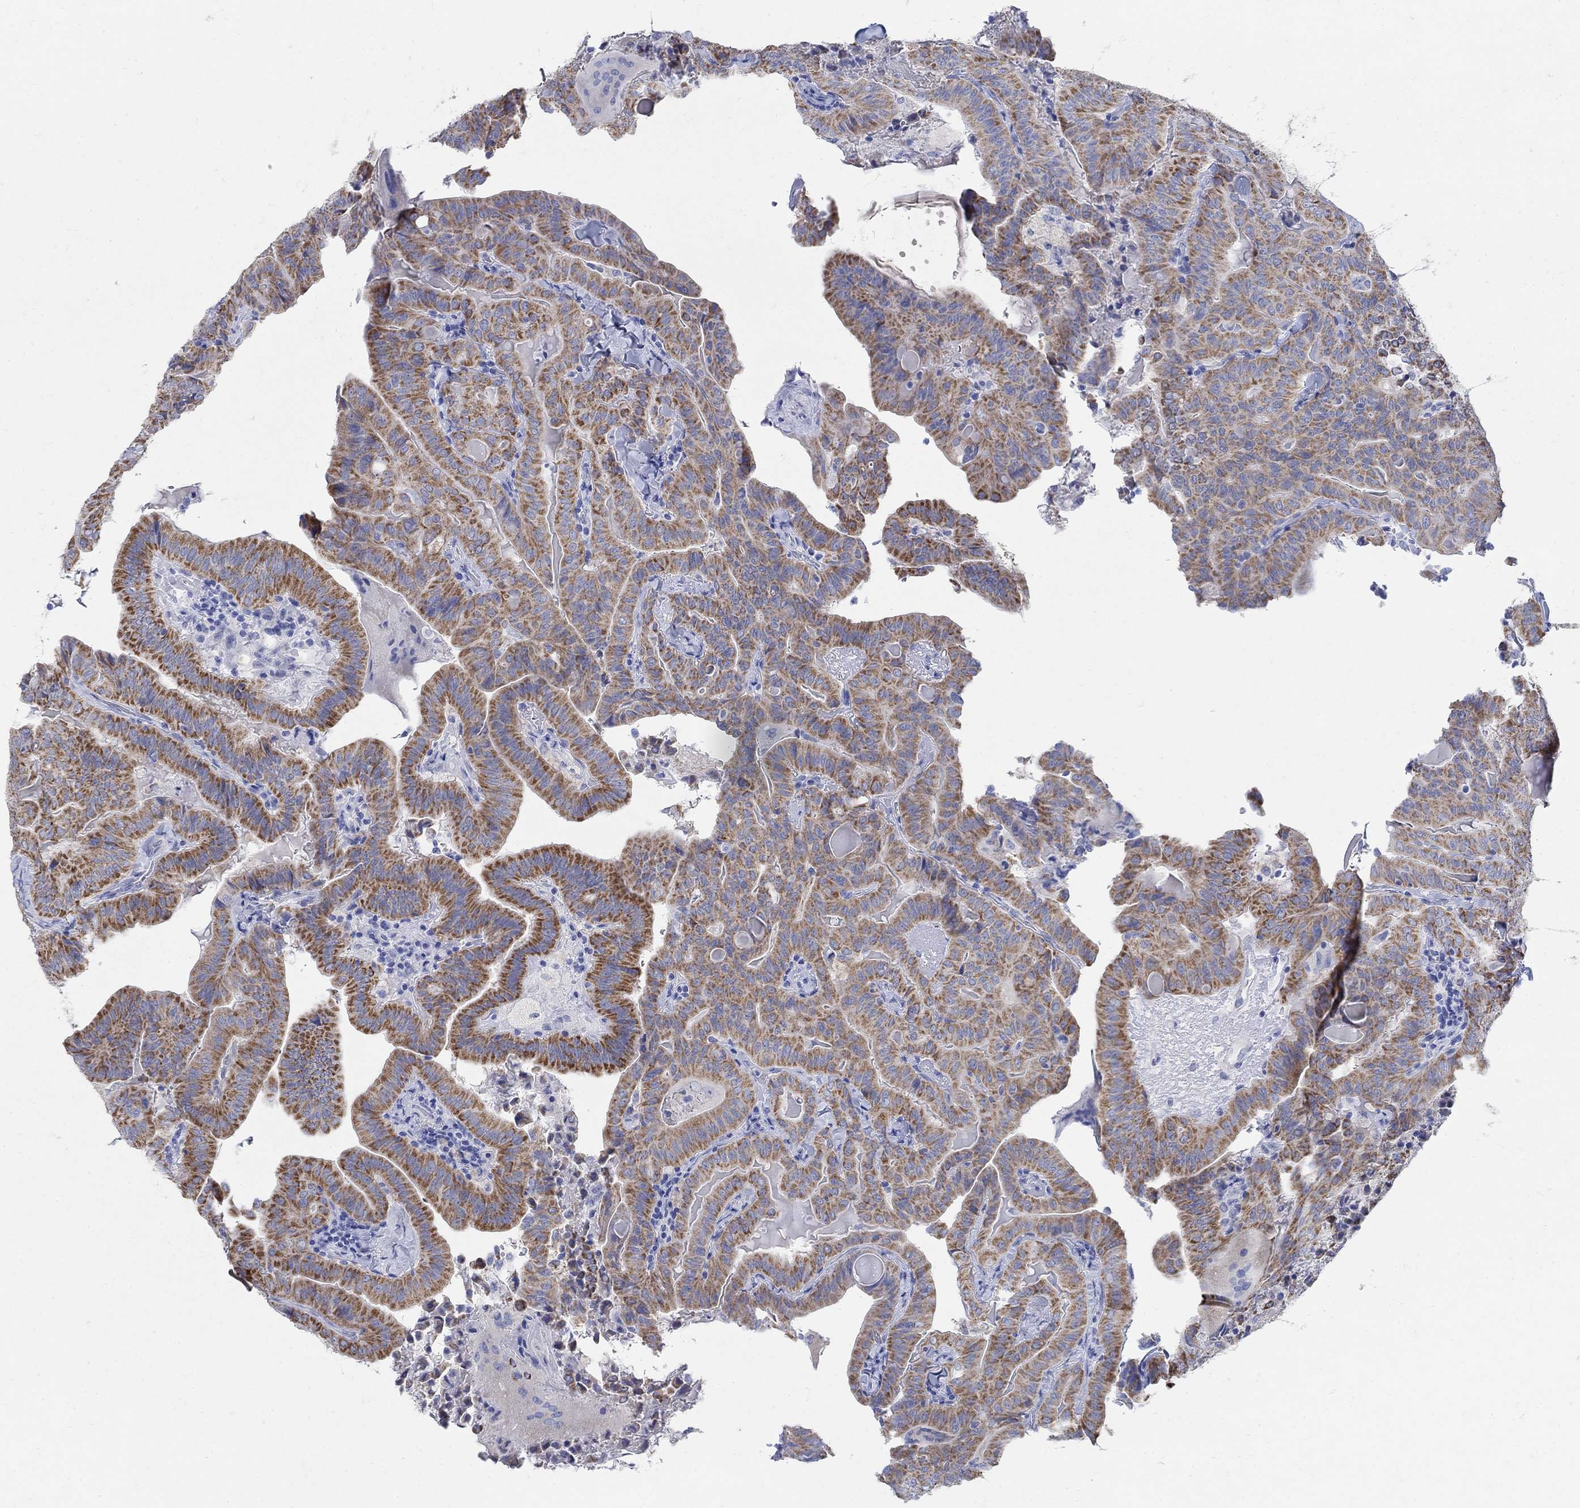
{"staining": {"intensity": "strong", "quantity": "25%-75%", "location": "cytoplasmic/membranous"}, "tissue": "thyroid cancer", "cell_type": "Tumor cells", "image_type": "cancer", "snomed": [{"axis": "morphology", "description": "Papillary adenocarcinoma, NOS"}, {"axis": "topography", "description": "Thyroid gland"}], "caption": "Tumor cells display high levels of strong cytoplasmic/membranous positivity in about 25%-75% of cells in papillary adenocarcinoma (thyroid).", "gene": "ZDHHC14", "patient": {"sex": "female", "age": 68}}